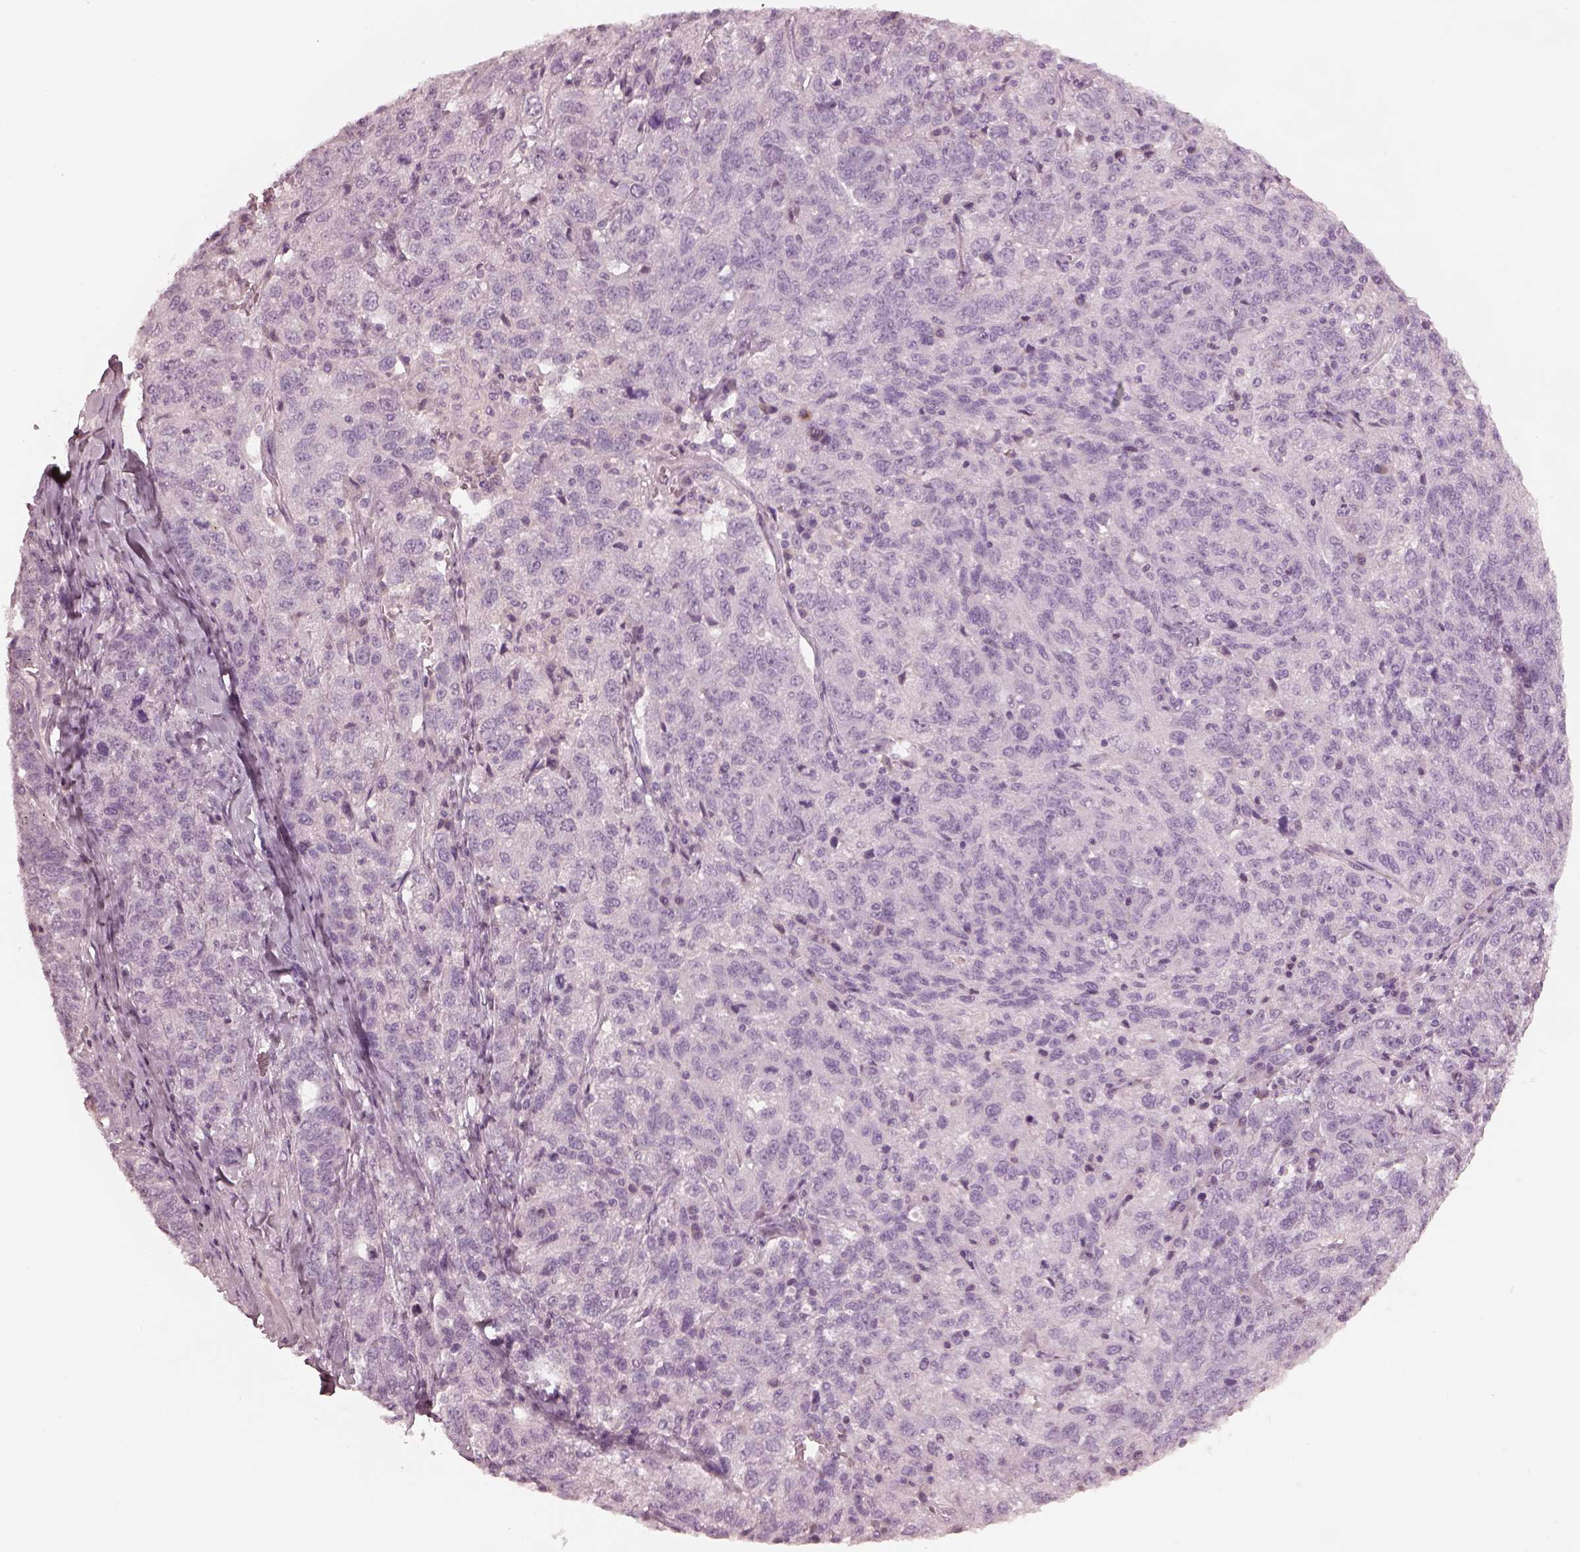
{"staining": {"intensity": "negative", "quantity": "none", "location": "none"}, "tissue": "ovarian cancer", "cell_type": "Tumor cells", "image_type": "cancer", "snomed": [{"axis": "morphology", "description": "Cystadenocarcinoma, serous, NOS"}, {"axis": "topography", "description": "Ovary"}], "caption": "Immunohistochemistry micrograph of human ovarian cancer (serous cystadenocarcinoma) stained for a protein (brown), which reveals no positivity in tumor cells.", "gene": "MIA", "patient": {"sex": "female", "age": 71}}